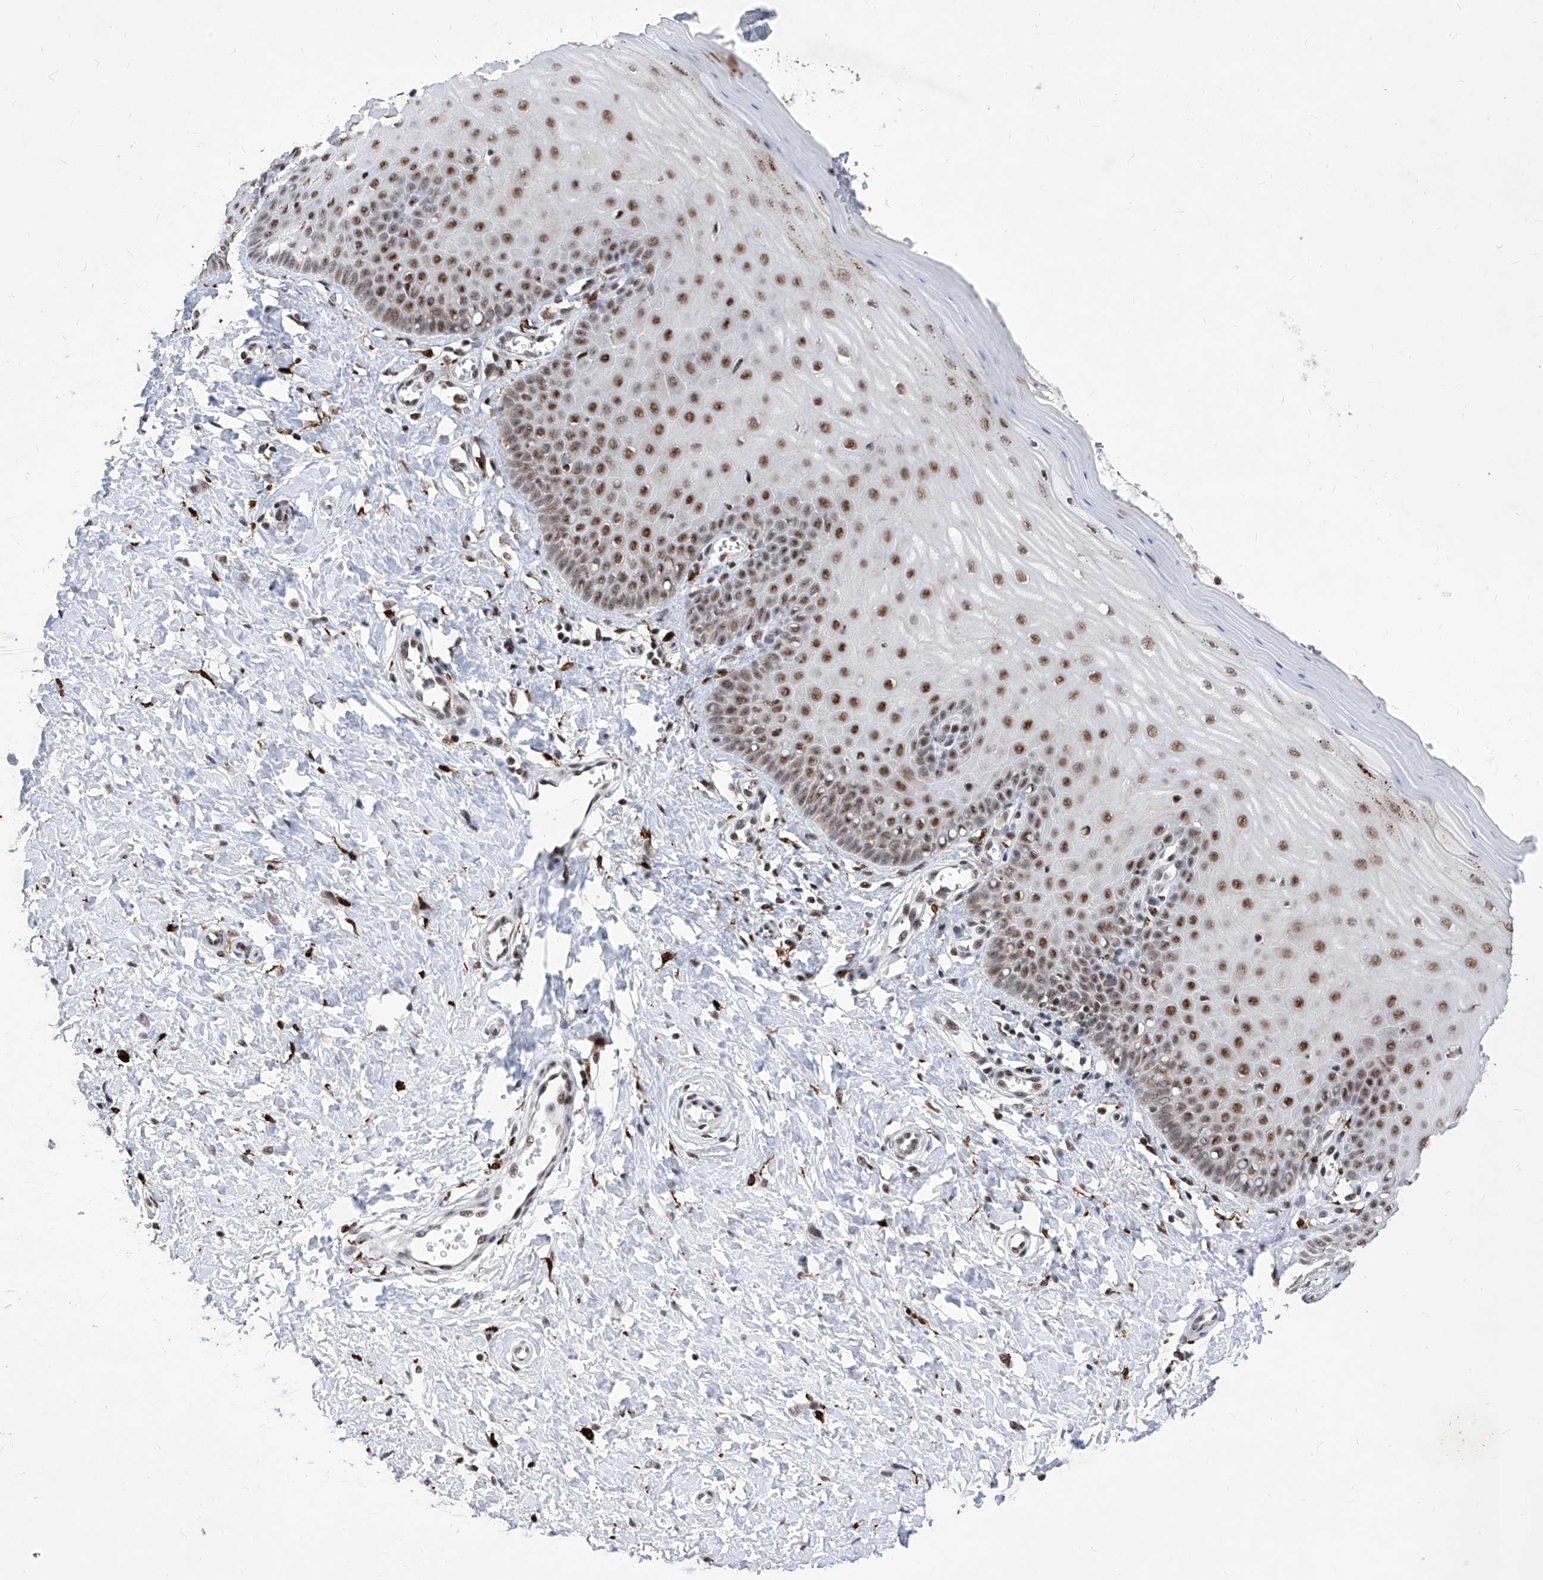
{"staining": {"intensity": "strong", "quantity": ">75%", "location": "nuclear"}, "tissue": "cervix", "cell_type": "Glandular cells", "image_type": "normal", "snomed": [{"axis": "morphology", "description": "Normal tissue, NOS"}, {"axis": "topography", "description": "Cervix"}], "caption": "An image of cervix stained for a protein shows strong nuclear brown staining in glandular cells. Nuclei are stained in blue.", "gene": "PHF5A", "patient": {"sex": "female", "age": 55}}